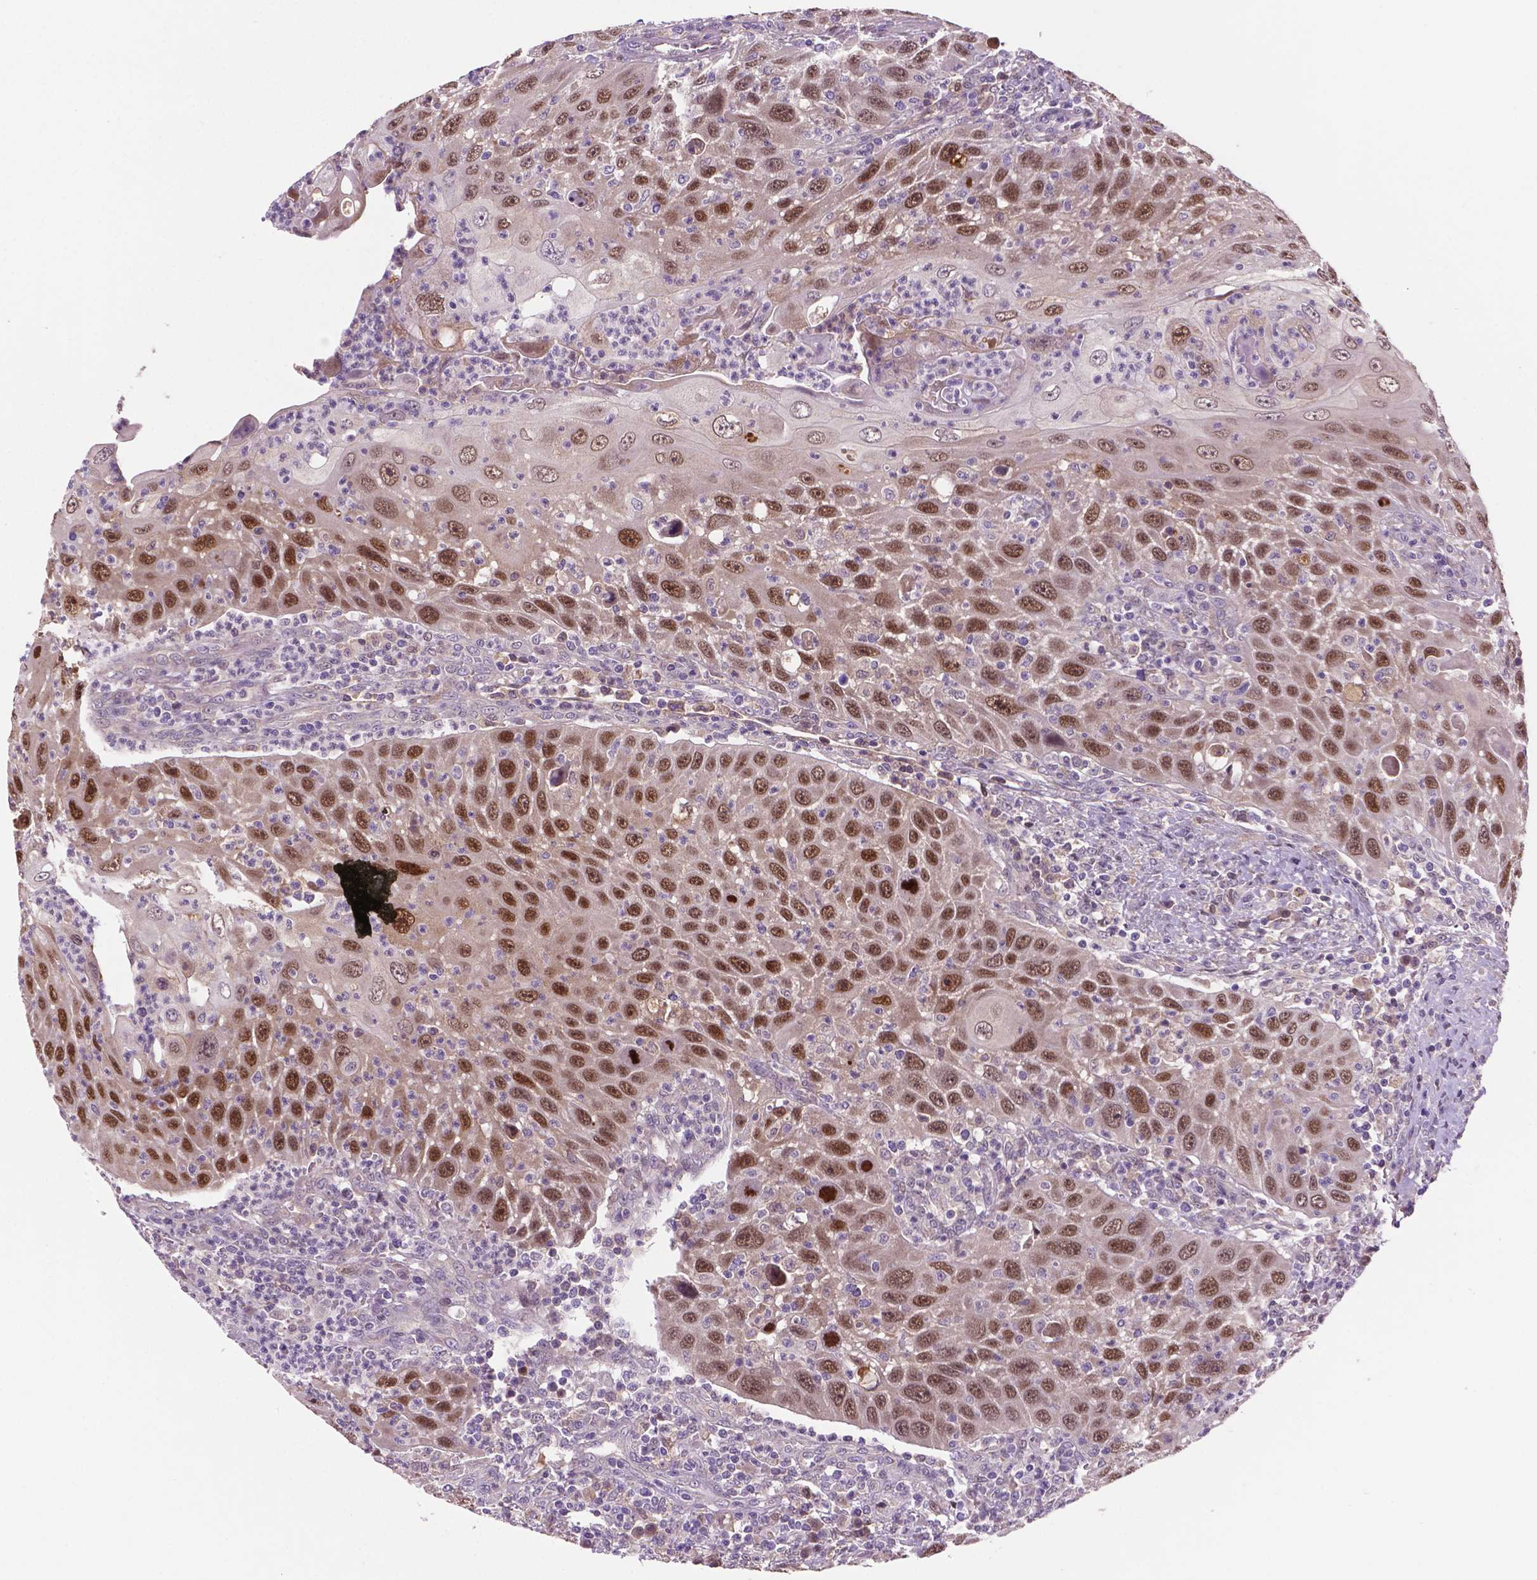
{"staining": {"intensity": "moderate", "quantity": ">75%", "location": "nuclear"}, "tissue": "head and neck cancer", "cell_type": "Tumor cells", "image_type": "cancer", "snomed": [{"axis": "morphology", "description": "Squamous cell carcinoma, NOS"}, {"axis": "topography", "description": "Head-Neck"}], "caption": "Immunohistochemistry staining of head and neck cancer, which reveals medium levels of moderate nuclear expression in about >75% of tumor cells indicating moderate nuclear protein staining. The staining was performed using DAB (brown) for protein detection and nuclei were counterstained in hematoxylin (blue).", "gene": "IRF6", "patient": {"sex": "male", "age": 69}}